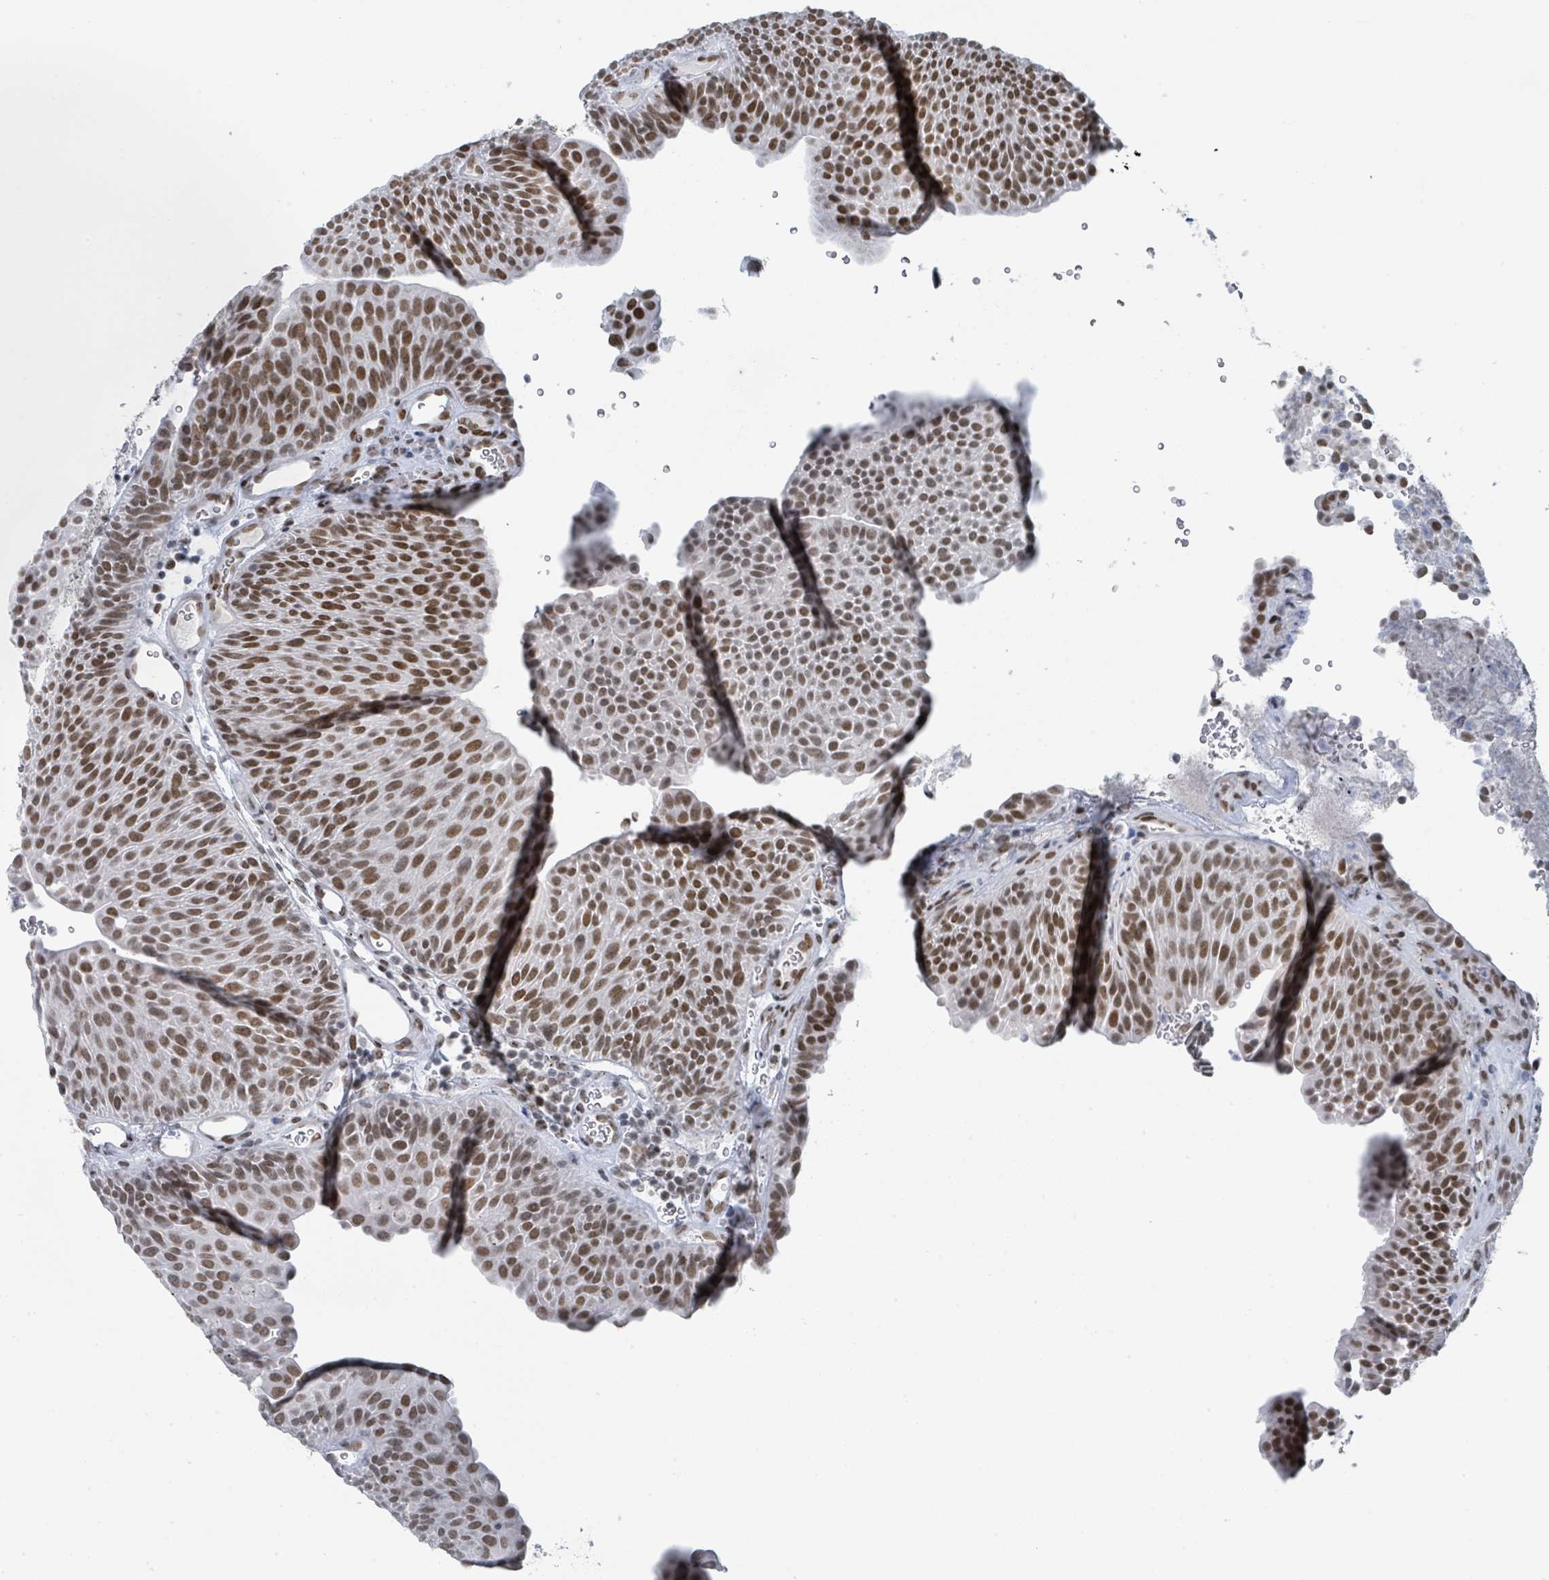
{"staining": {"intensity": "moderate", "quantity": ">75%", "location": "nuclear"}, "tissue": "urothelial cancer", "cell_type": "Tumor cells", "image_type": "cancer", "snomed": [{"axis": "morphology", "description": "Urothelial carcinoma, NOS"}, {"axis": "topography", "description": "Urinary bladder"}], "caption": "Immunohistochemical staining of human urothelial cancer demonstrates medium levels of moderate nuclear positivity in about >75% of tumor cells.", "gene": "EHMT2", "patient": {"sex": "male", "age": 67}}